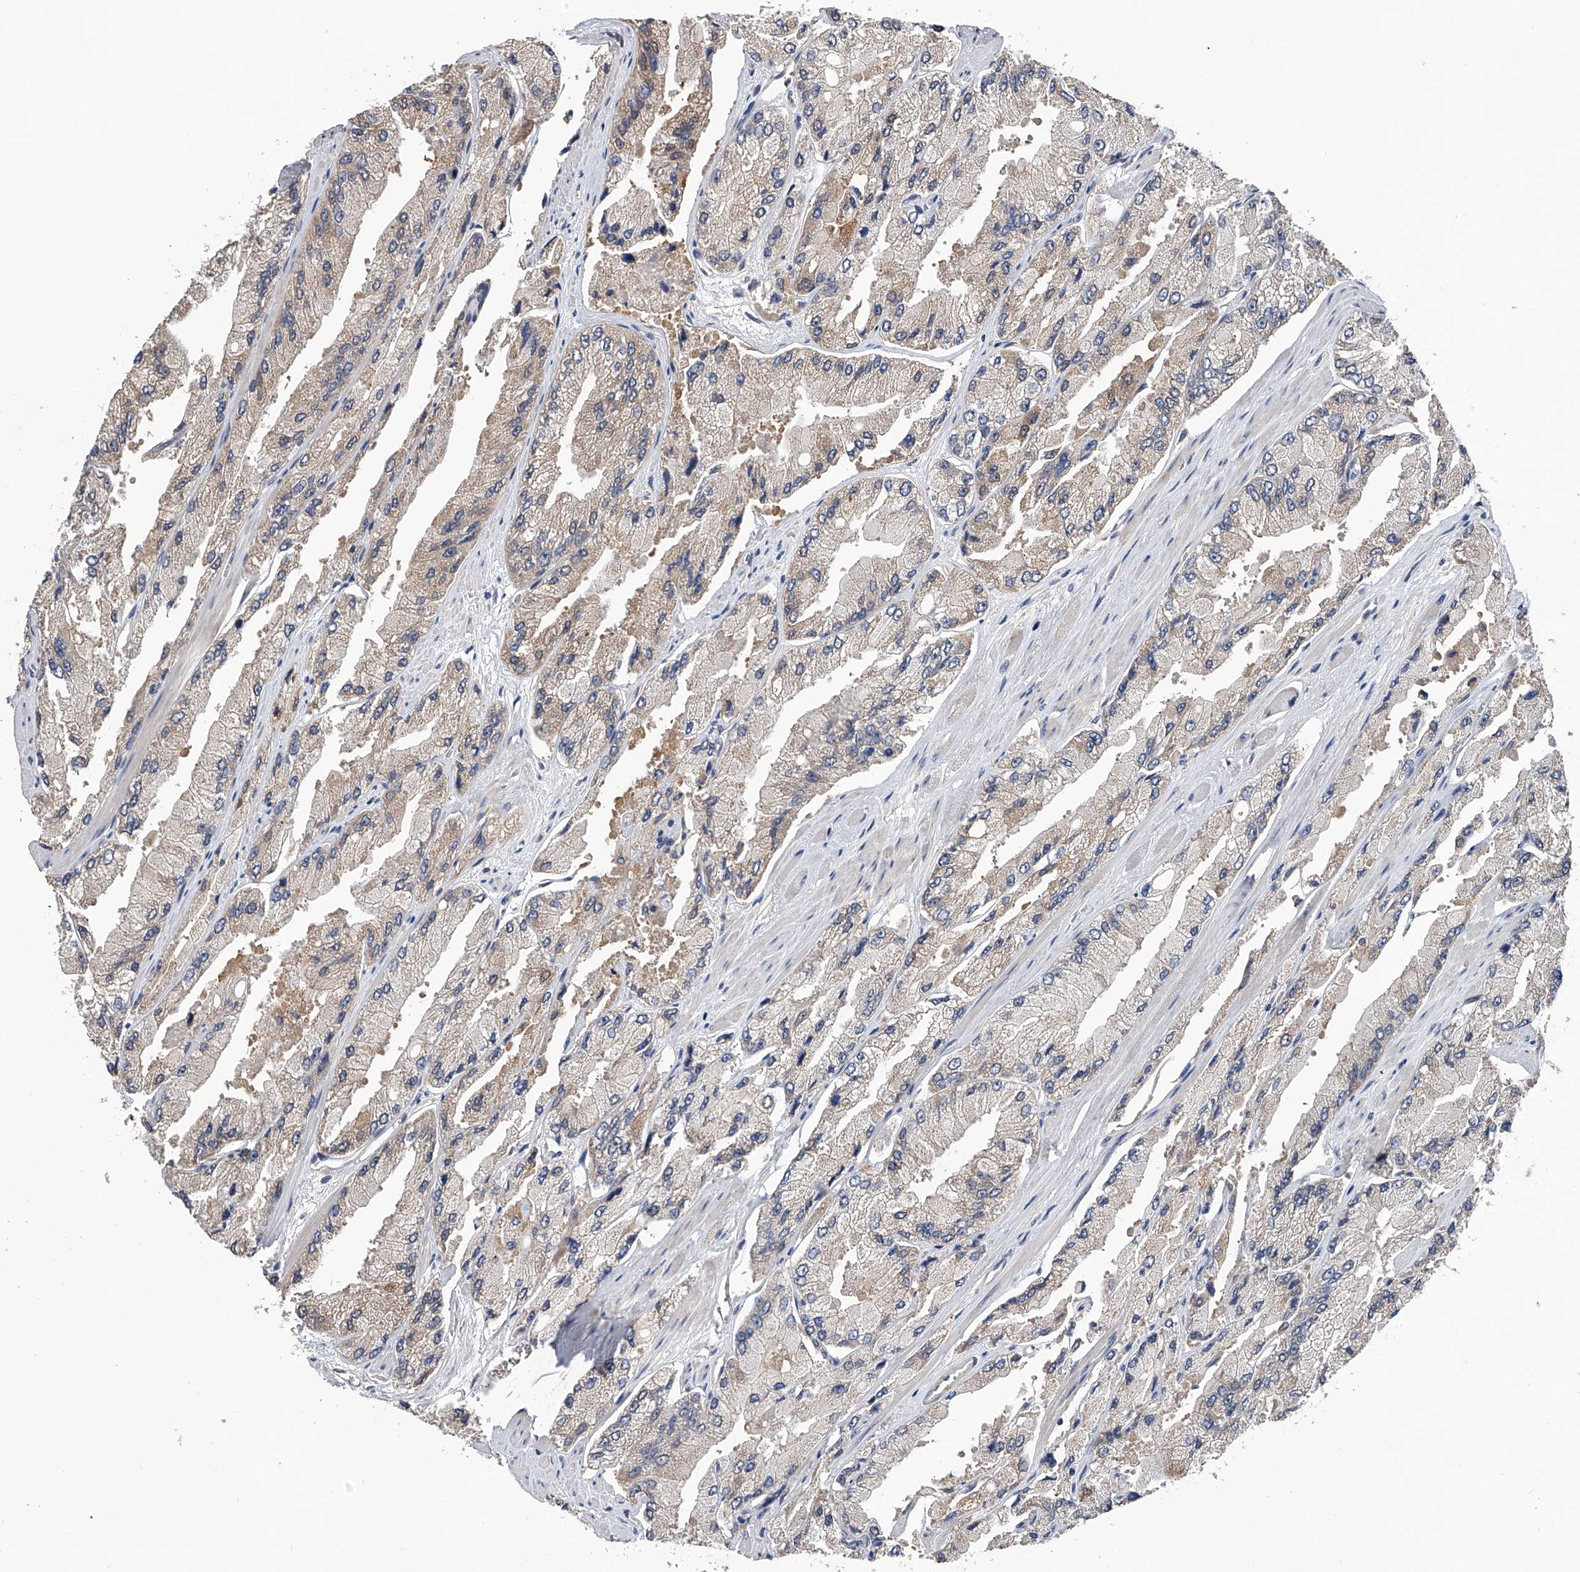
{"staining": {"intensity": "weak", "quantity": "25%-75%", "location": "cytoplasmic/membranous"}, "tissue": "prostate cancer", "cell_type": "Tumor cells", "image_type": "cancer", "snomed": [{"axis": "morphology", "description": "Adenocarcinoma, High grade"}, {"axis": "topography", "description": "Prostate"}], "caption": "There is low levels of weak cytoplasmic/membranous staining in tumor cells of prostate cancer, as demonstrated by immunohistochemical staining (brown color).", "gene": "PGM3", "patient": {"sex": "male", "age": 58}}